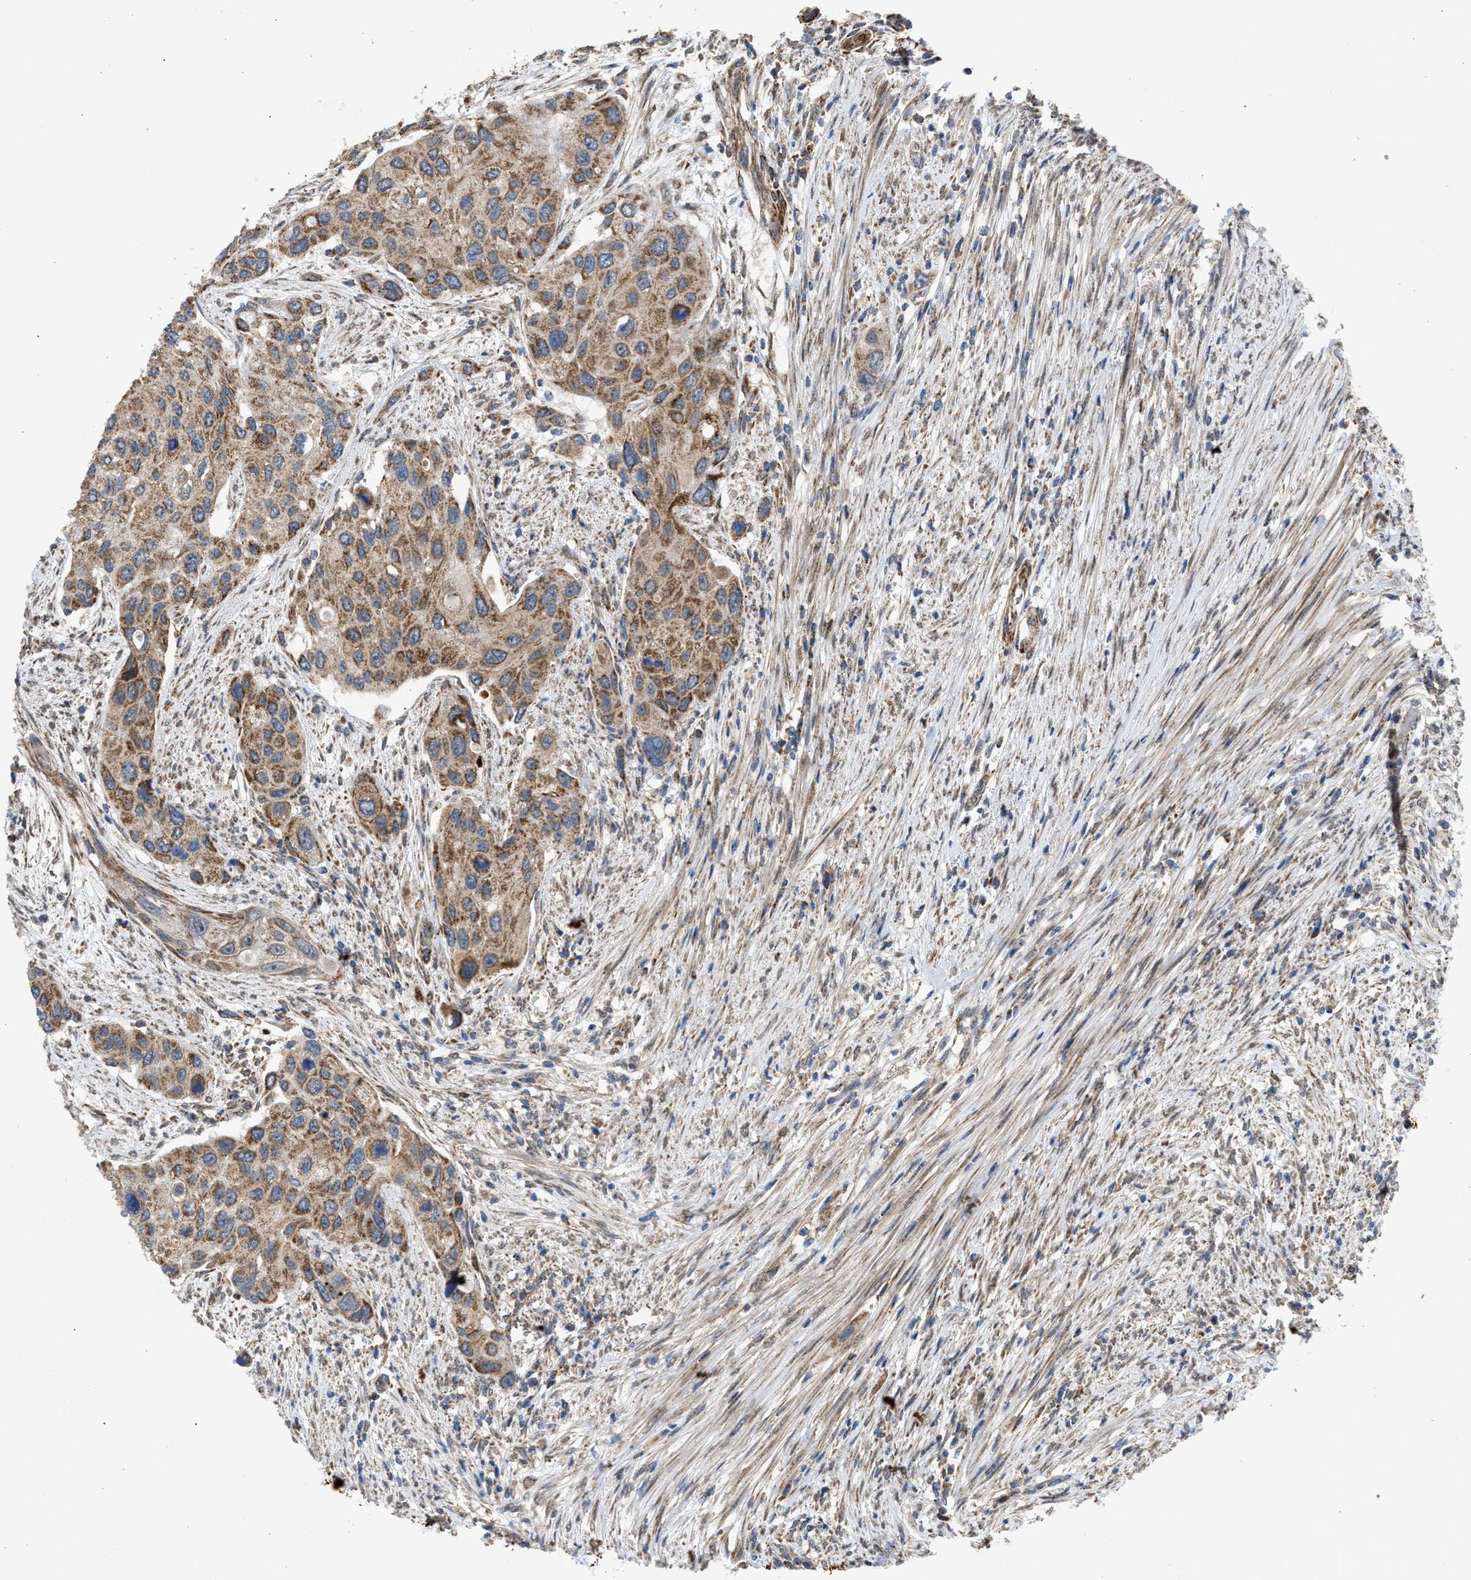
{"staining": {"intensity": "moderate", "quantity": ">75%", "location": "cytoplasmic/membranous"}, "tissue": "urothelial cancer", "cell_type": "Tumor cells", "image_type": "cancer", "snomed": [{"axis": "morphology", "description": "Urothelial carcinoma, High grade"}, {"axis": "topography", "description": "Urinary bladder"}], "caption": "Protein staining of high-grade urothelial carcinoma tissue shows moderate cytoplasmic/membranous staining in about >75% of tumor cells. Using DAB (brown) and hematoxylin (blue) stains, captured at high magnification using brightfield microscopy.", "gene": "TACO1", "patient": {"sex": "female", "age": 56}}